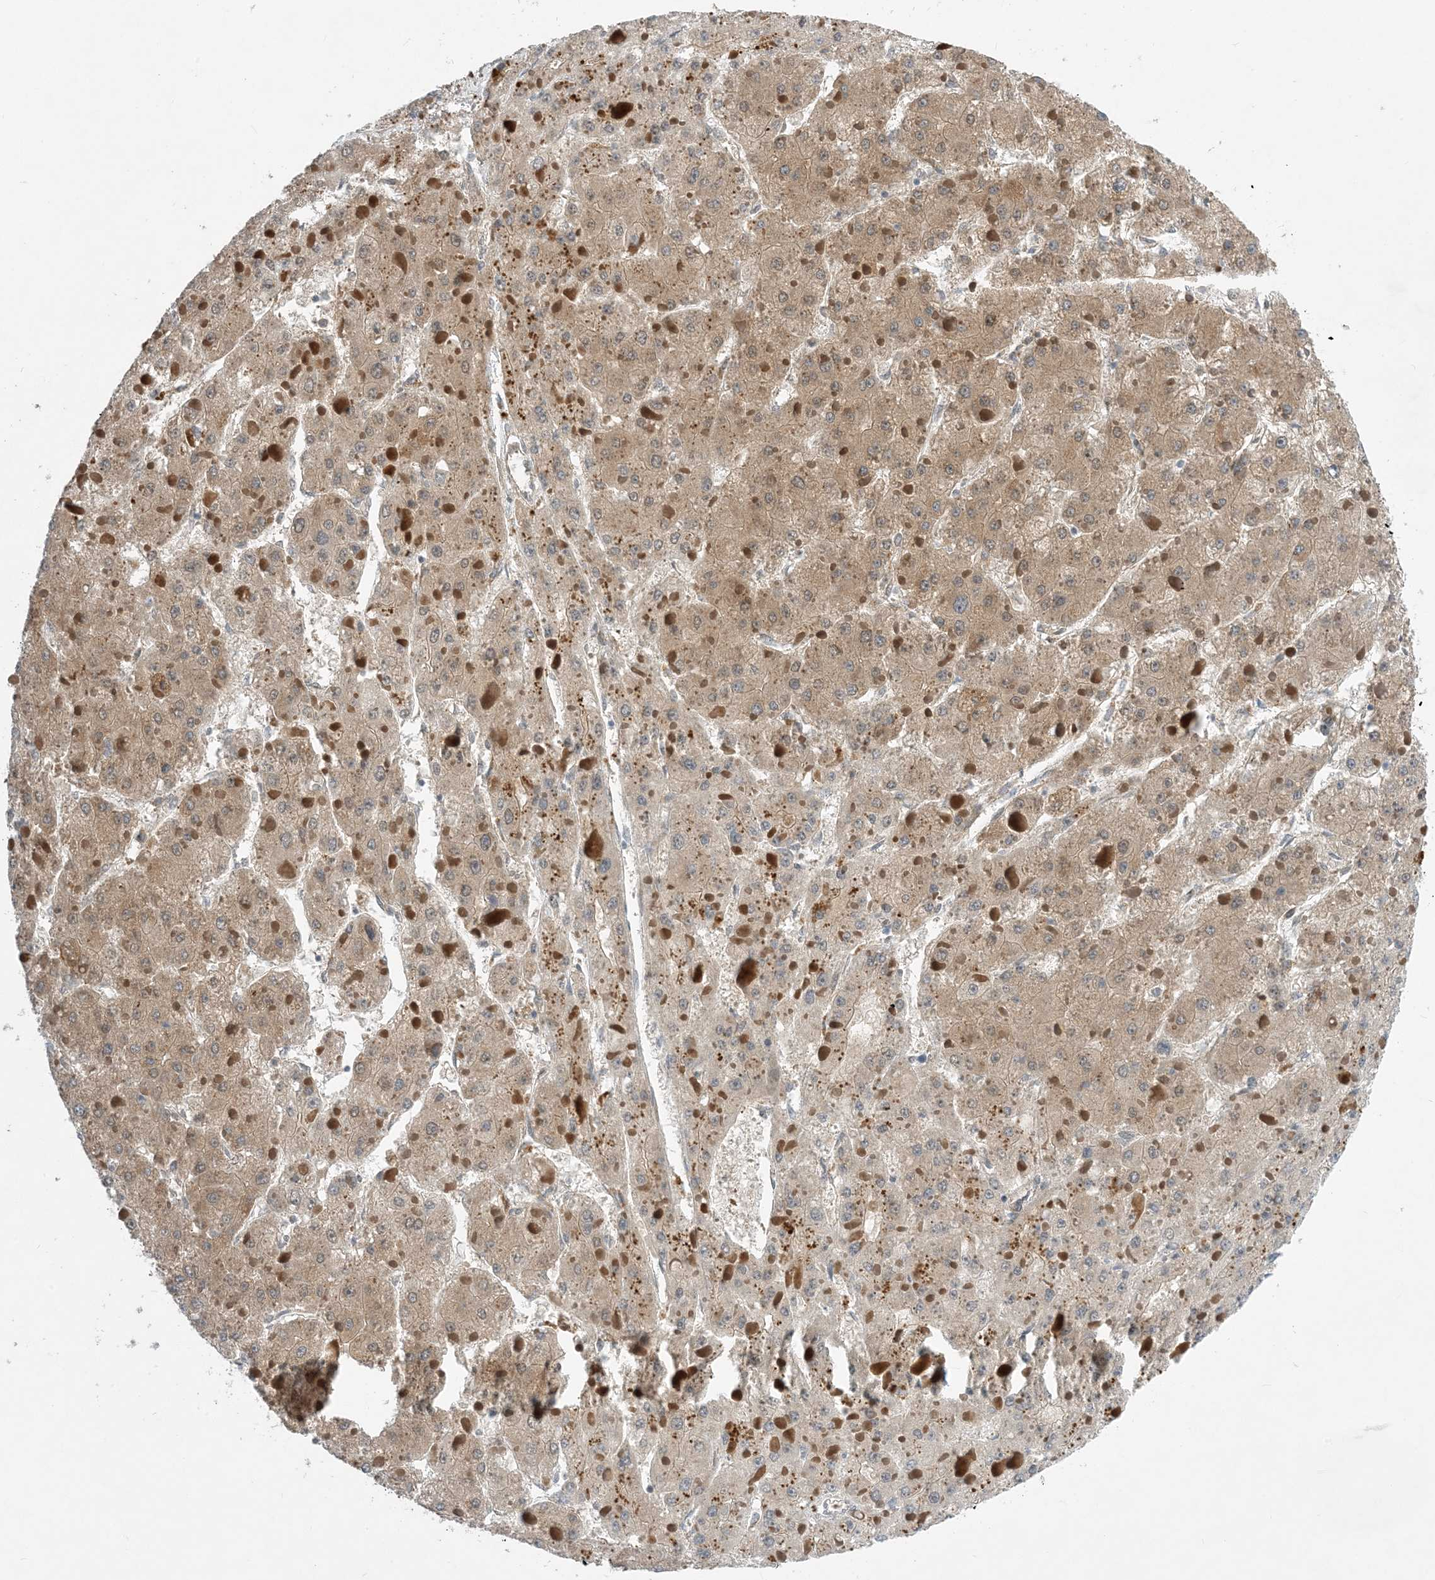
{"staining": {"intensity": "weak", "quantity": ">75%", "location": "cytoplasmic/membranous"}, "tissue": "liver cancer", "cell_type": "Tumor cells", "image_type": "cancer", "snomed": [{"axis": "morphology", "description": "Carcinoma, Hepatocellular, NOS"}, {"axis": "topography", "description": "Liver"}], "caption": "Tumor cells demonstrate weak cytoplasmic/membranous positivity in approximately >75% of cells in liver hepatocellular carcinoma. (DAB (3,3'-diaminobenzidine) IHC with brightfield microscopy, high magnification).", "gene": "PHOSPHO2", "patient": {"sex": "female", "age": 73}}